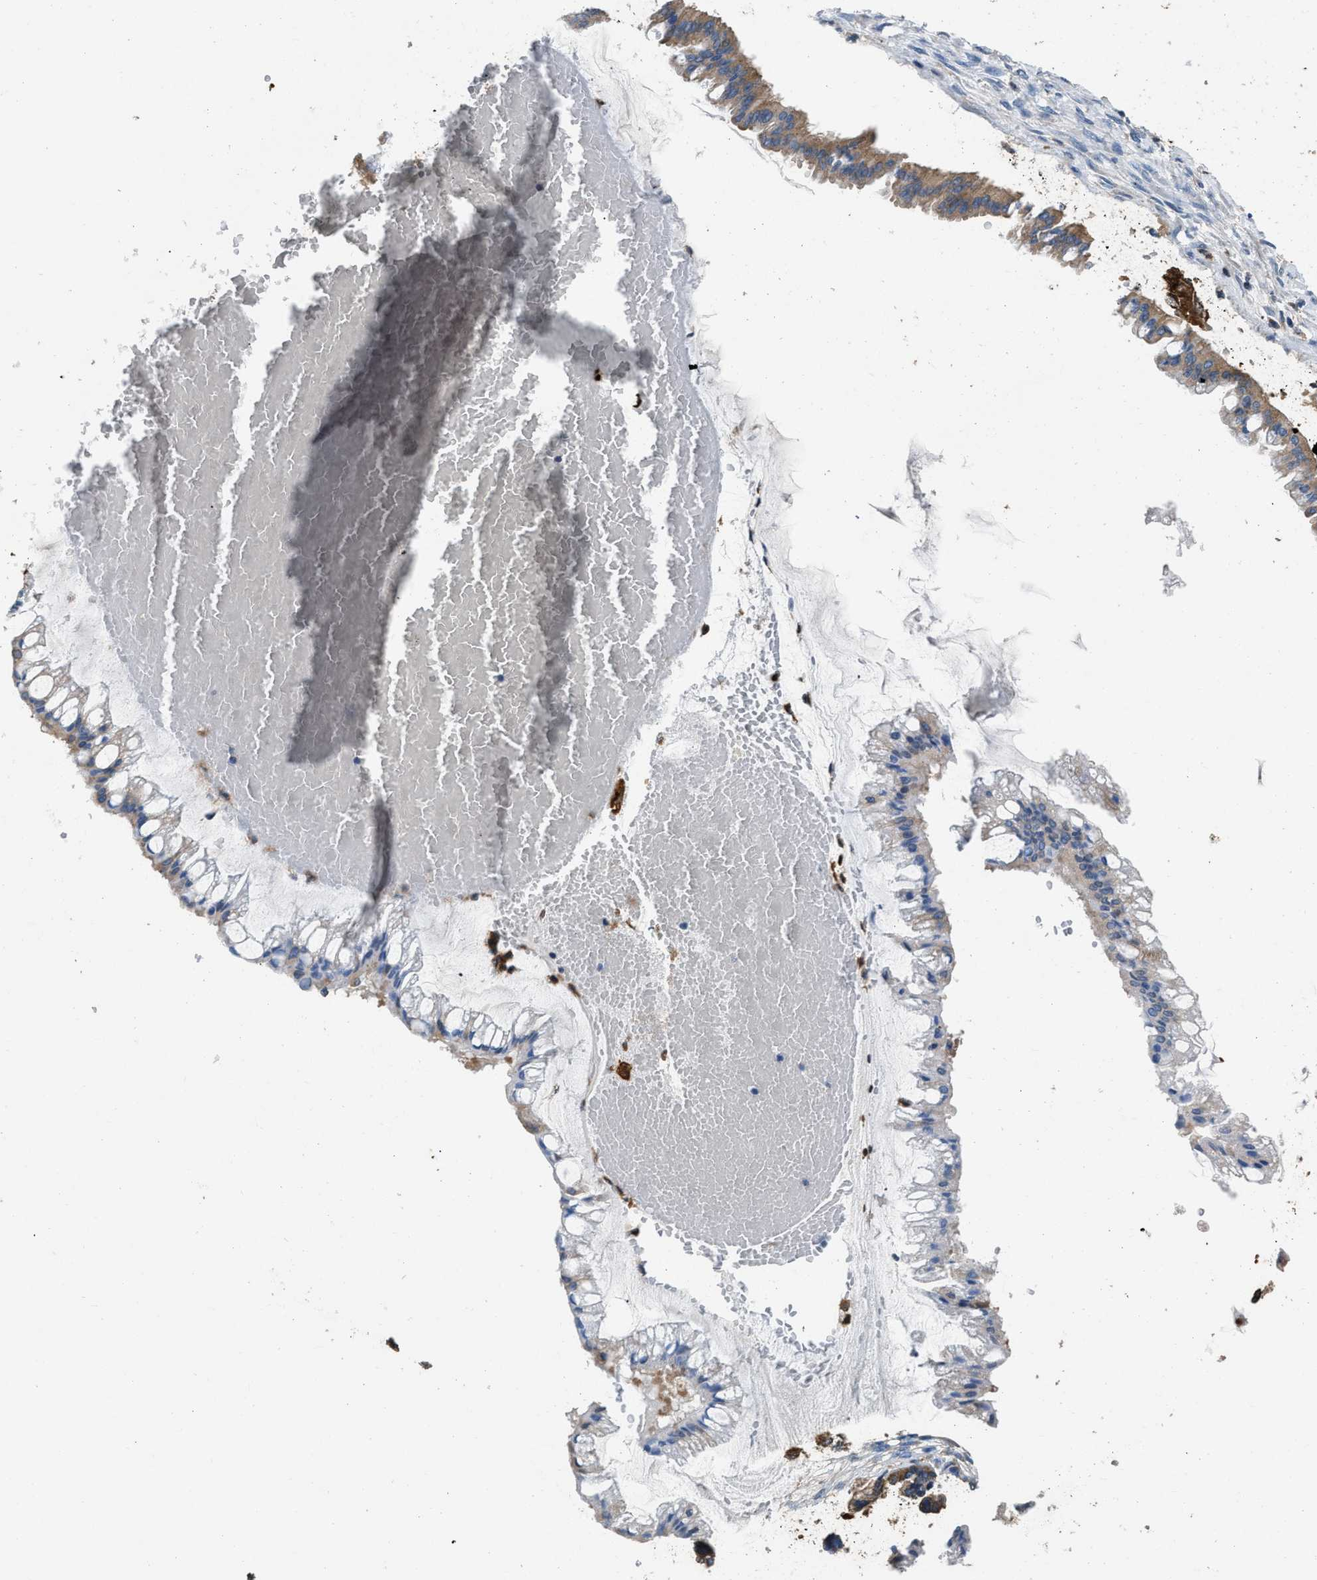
{"staining": {"intensity": "moderate", "quantity": "25%-75%", "location": "cytoplasmic/membranous"}, "tissue": "ovarian cancer", "cell_type": "Tumor cells", "image_type": "cancer", "snomed": [{"axis": "morphology", "description": "Cystadenocarcinoma, mucinous, NOS"}, {"axis": "topography", "description": "Ovary"}], "caption": "High-power microscopy captured an immunohistochemistry photomicrograph of ovarian mucinous cystadenocarcinoma, revealing moderate cytoplasmic/membranous expression in about 25%-75% of tumor cells.", "gene": "PKM", "patient": {"sex": "female", "age": 73}}